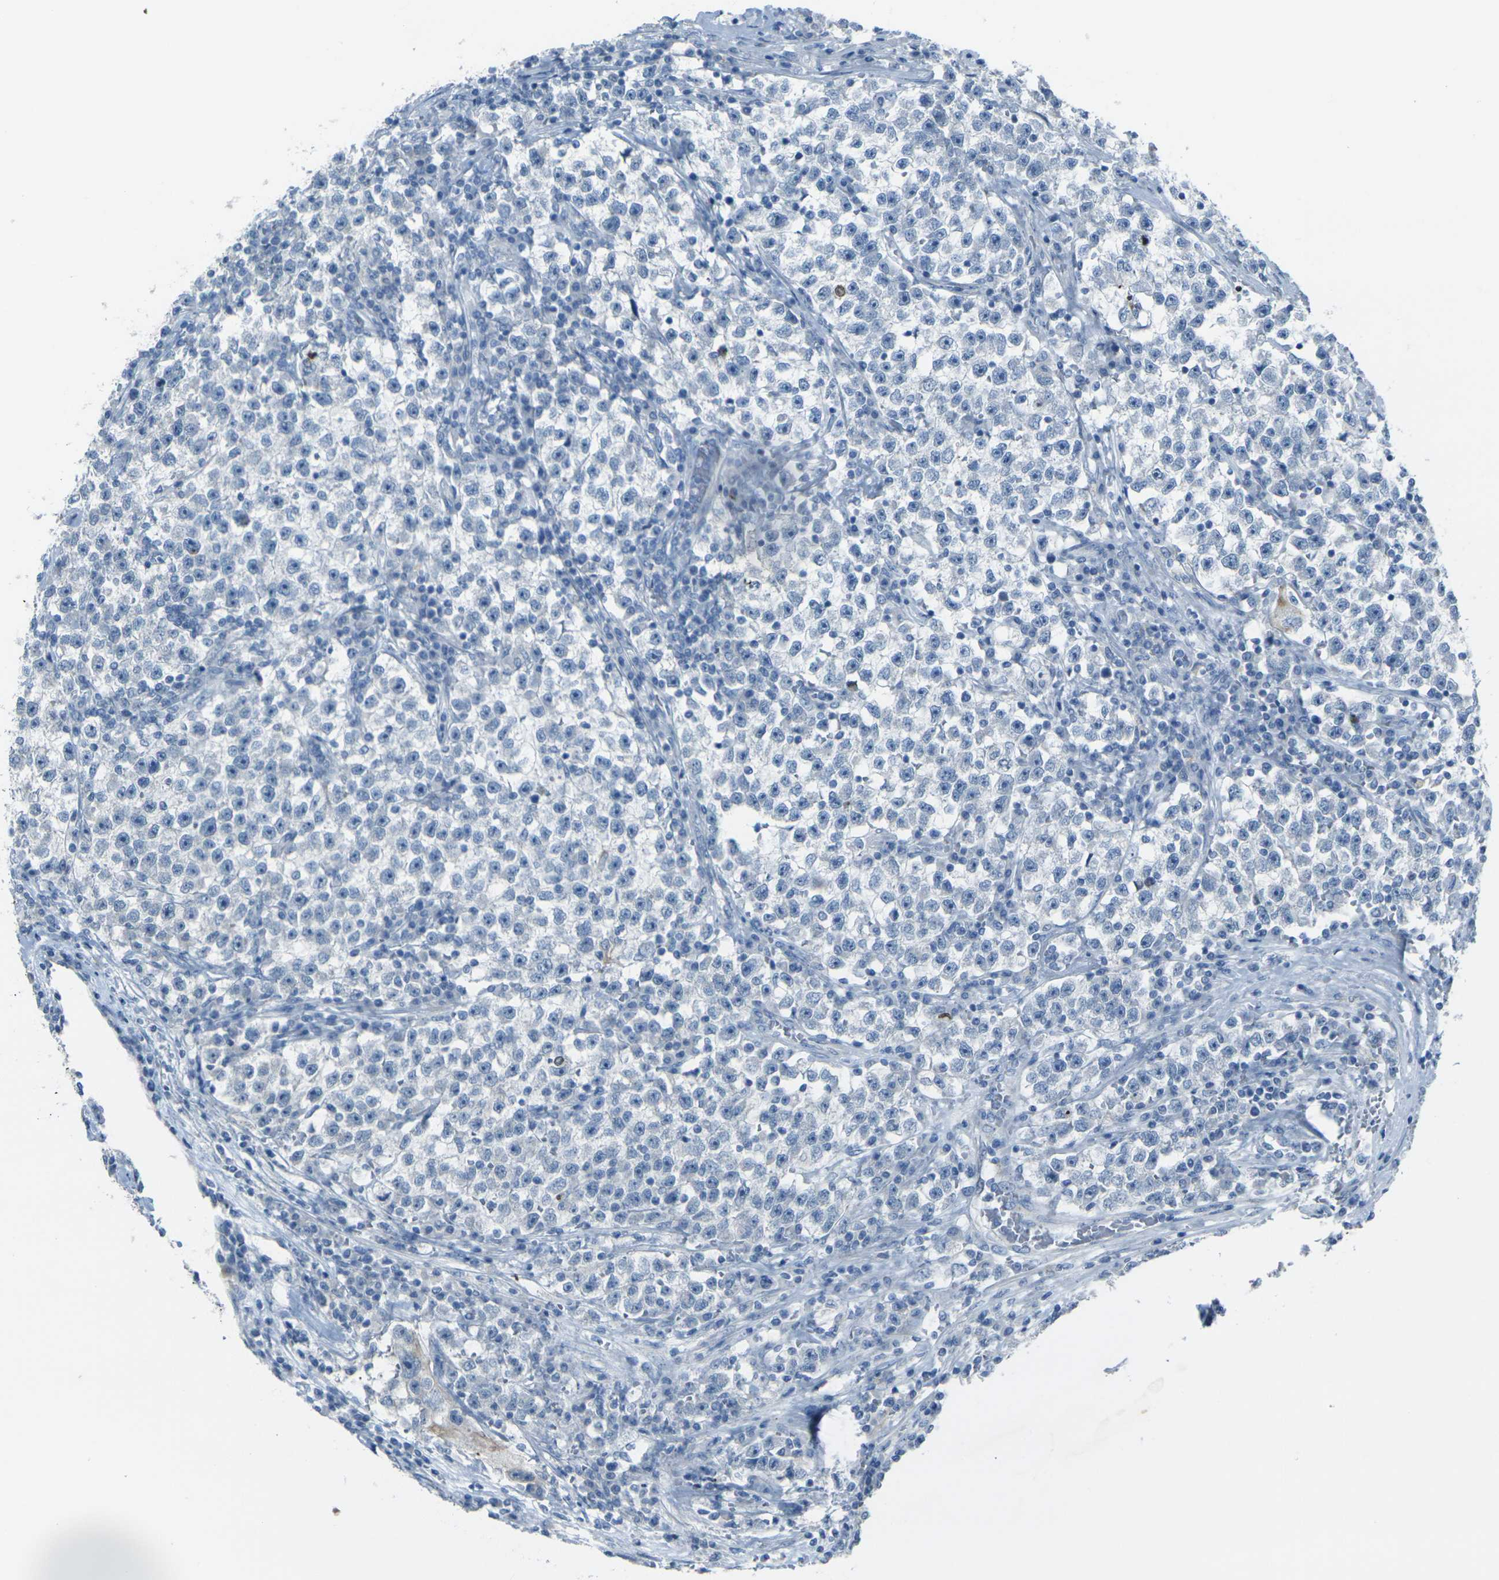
{"staining": {"intensity": "negative", "quantity": "none", "location": "none"}, "tissue": "testis cancer", "cell_type": "Tumor cells", "image_type": "cancer", "snomed": [{"axis": "morphology", "description": "Seminoma, NOS"}, {"axis": "topography", "description": "Testis"}], "caption": "Tumor cells are negative for protein expression in human seminoma (testis).", "gene": "ANKRD46", "patient": {"sex": "male", "age": 22}}